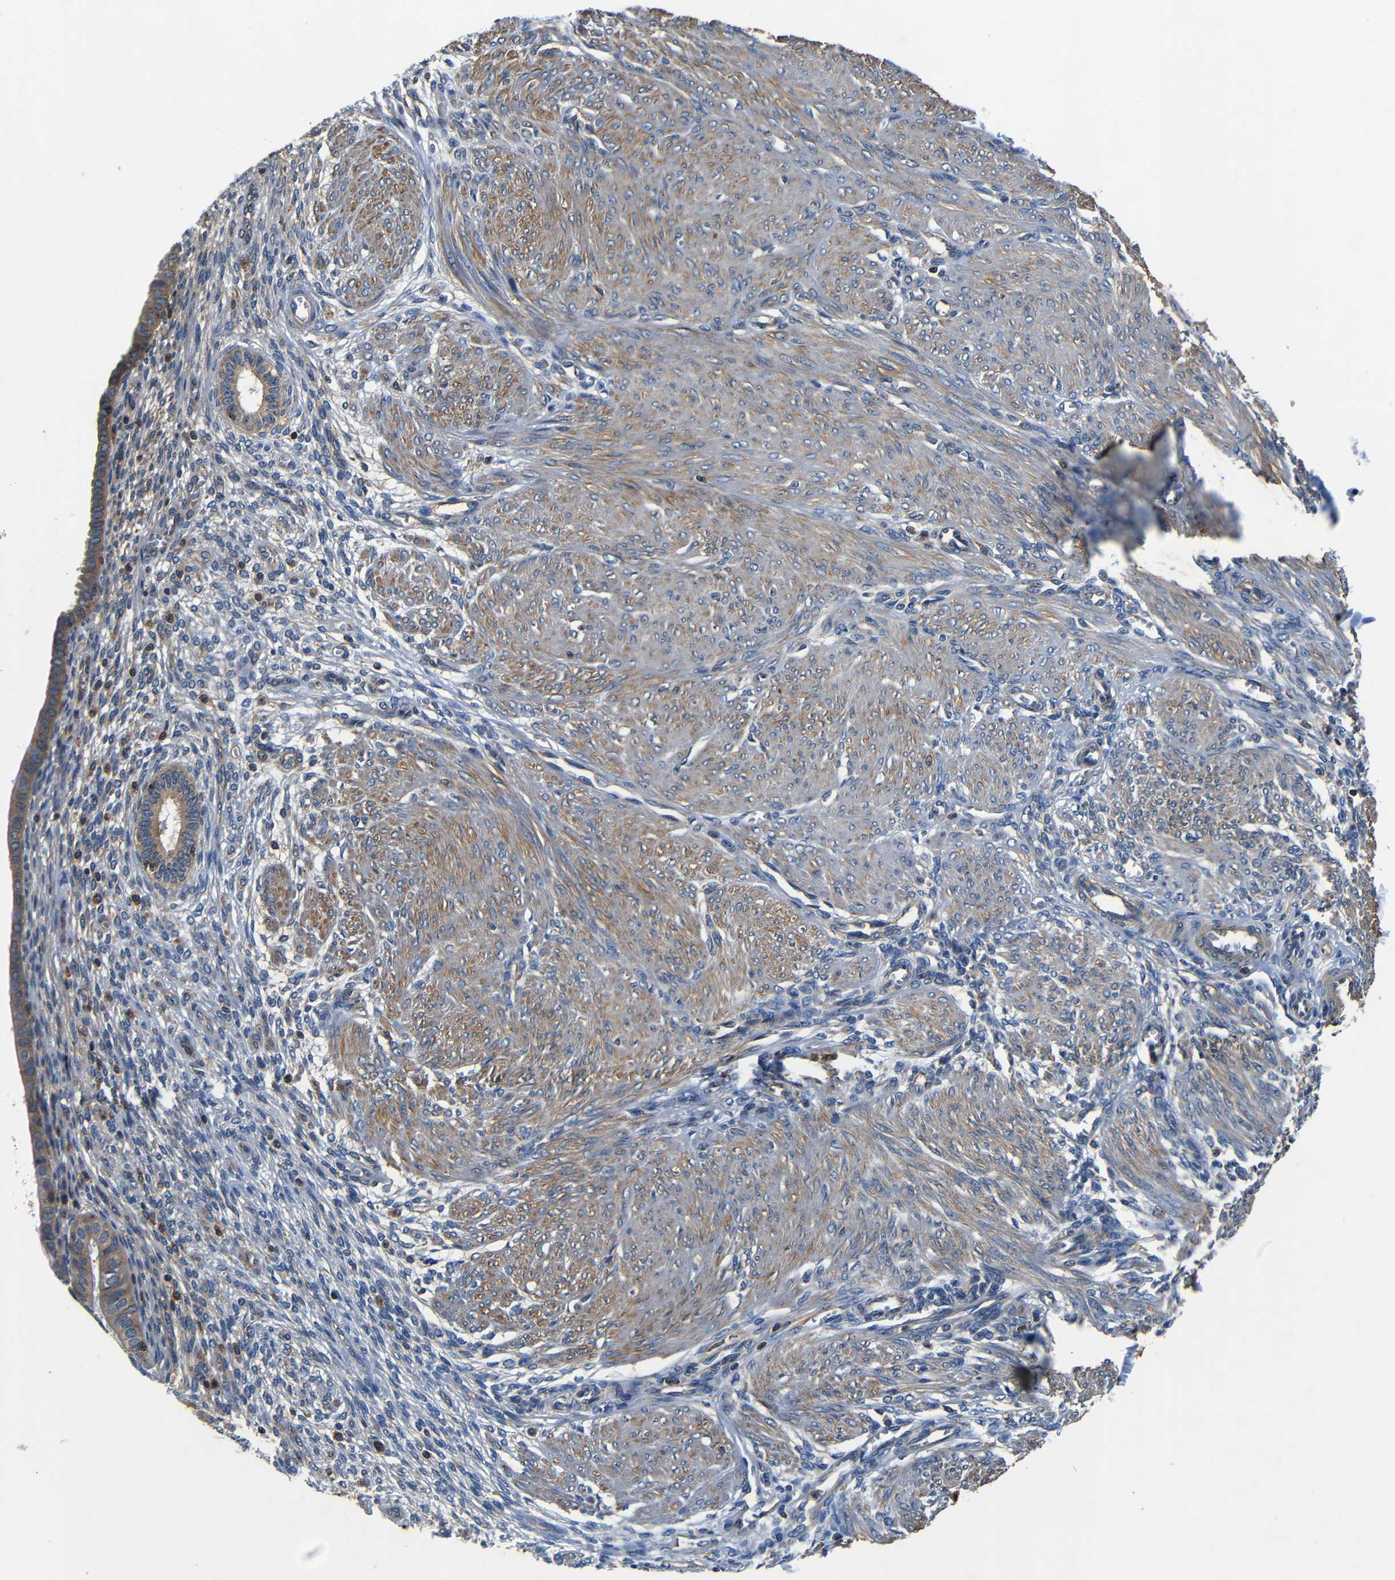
{"staining": {"intensity": "weak", "quantity": "<25%", "location": "cytoplasmic/membranous"}, "tissue": "endometrium", "cell_type": "Cells in endometrial stroma", "image_type": "normal", "snomed": [{"axis": "morphology", "description": "Normal tissue, NOS"}, {"axis": "topography", "description": "Endometrium"}], "caption": "Immunohistochemistry photomicrograph of normal endometrium stained for a protein (brown), which displays no positivity in cells in endometrial stroma. (Stains: DAB (3,3'-diaminobenzidine) immunohistochemistry (IHC) with hematoxylin counter stain, Microscopy: brightfield microscopy at high magnification).", "gene": "CNR2", "patient": {"sex": "female", "age": 72}}